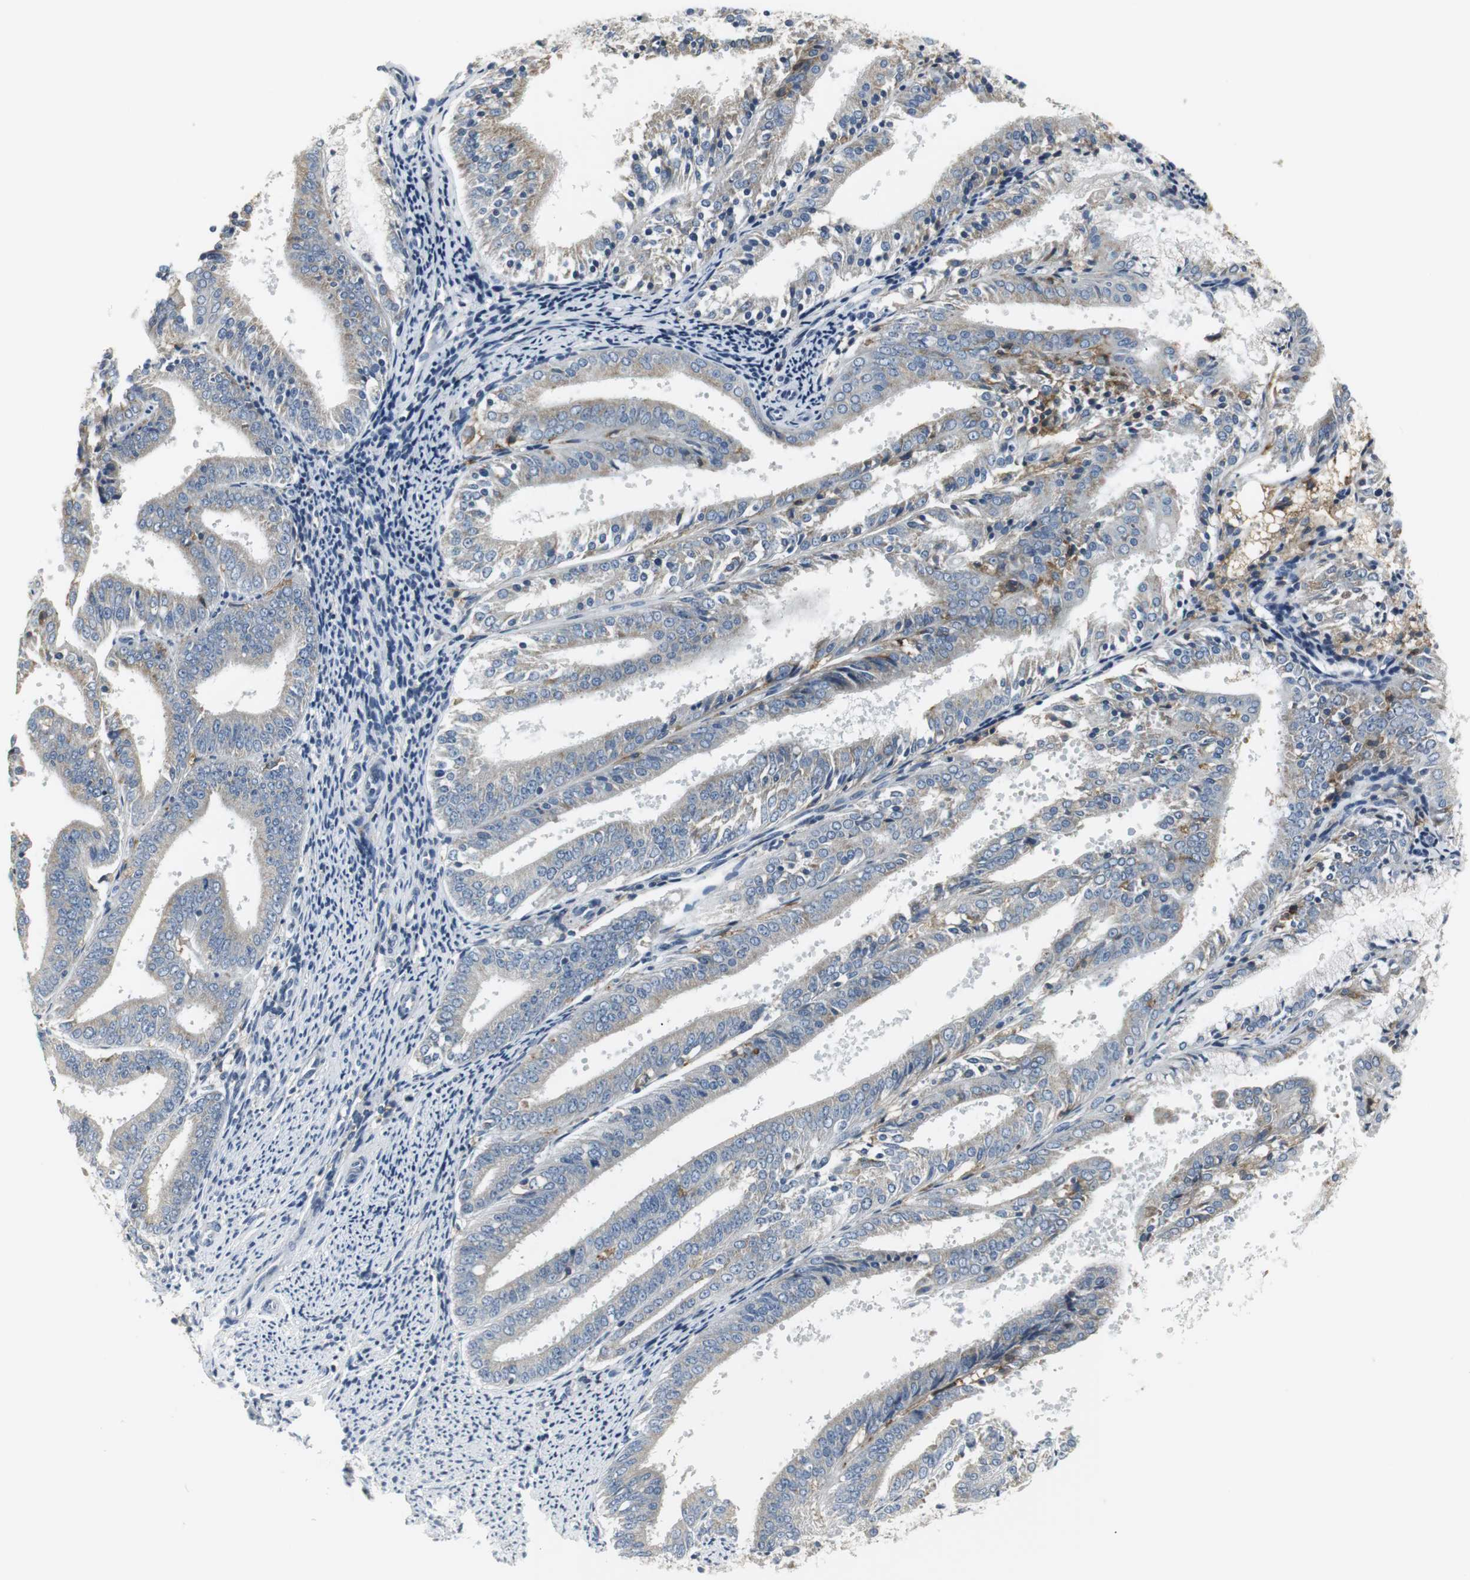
{"staining": {"intensity": "moderate", "quantity": "25%-75%", "location": "cytoplasmic/membranous"}, "tissue": "endometrial cancer", "cell_type": "Tumor cells", "image_type": "cancer", "snomed": [{"axis": "morphology", "description": "Adenocarcinoma, NOS"}, {"axis": "topography", "description": "Endometrium"}], "caption": "Immunohistochemistry (IHC) staining of endometrial adenocarcinoma, which displays medium levels of moderate cytoplasmic/membranous staining in approximately 25%-75% of tumor cells indicating moderate cytoplasmic/membranous protein staining. The staining was performed using DAB (brown) for protein detection and nuclei were counterstained in hematoxylin (blue).", "gene": "SLC2A5", "patient": {"sex": "female", "age": 63}}